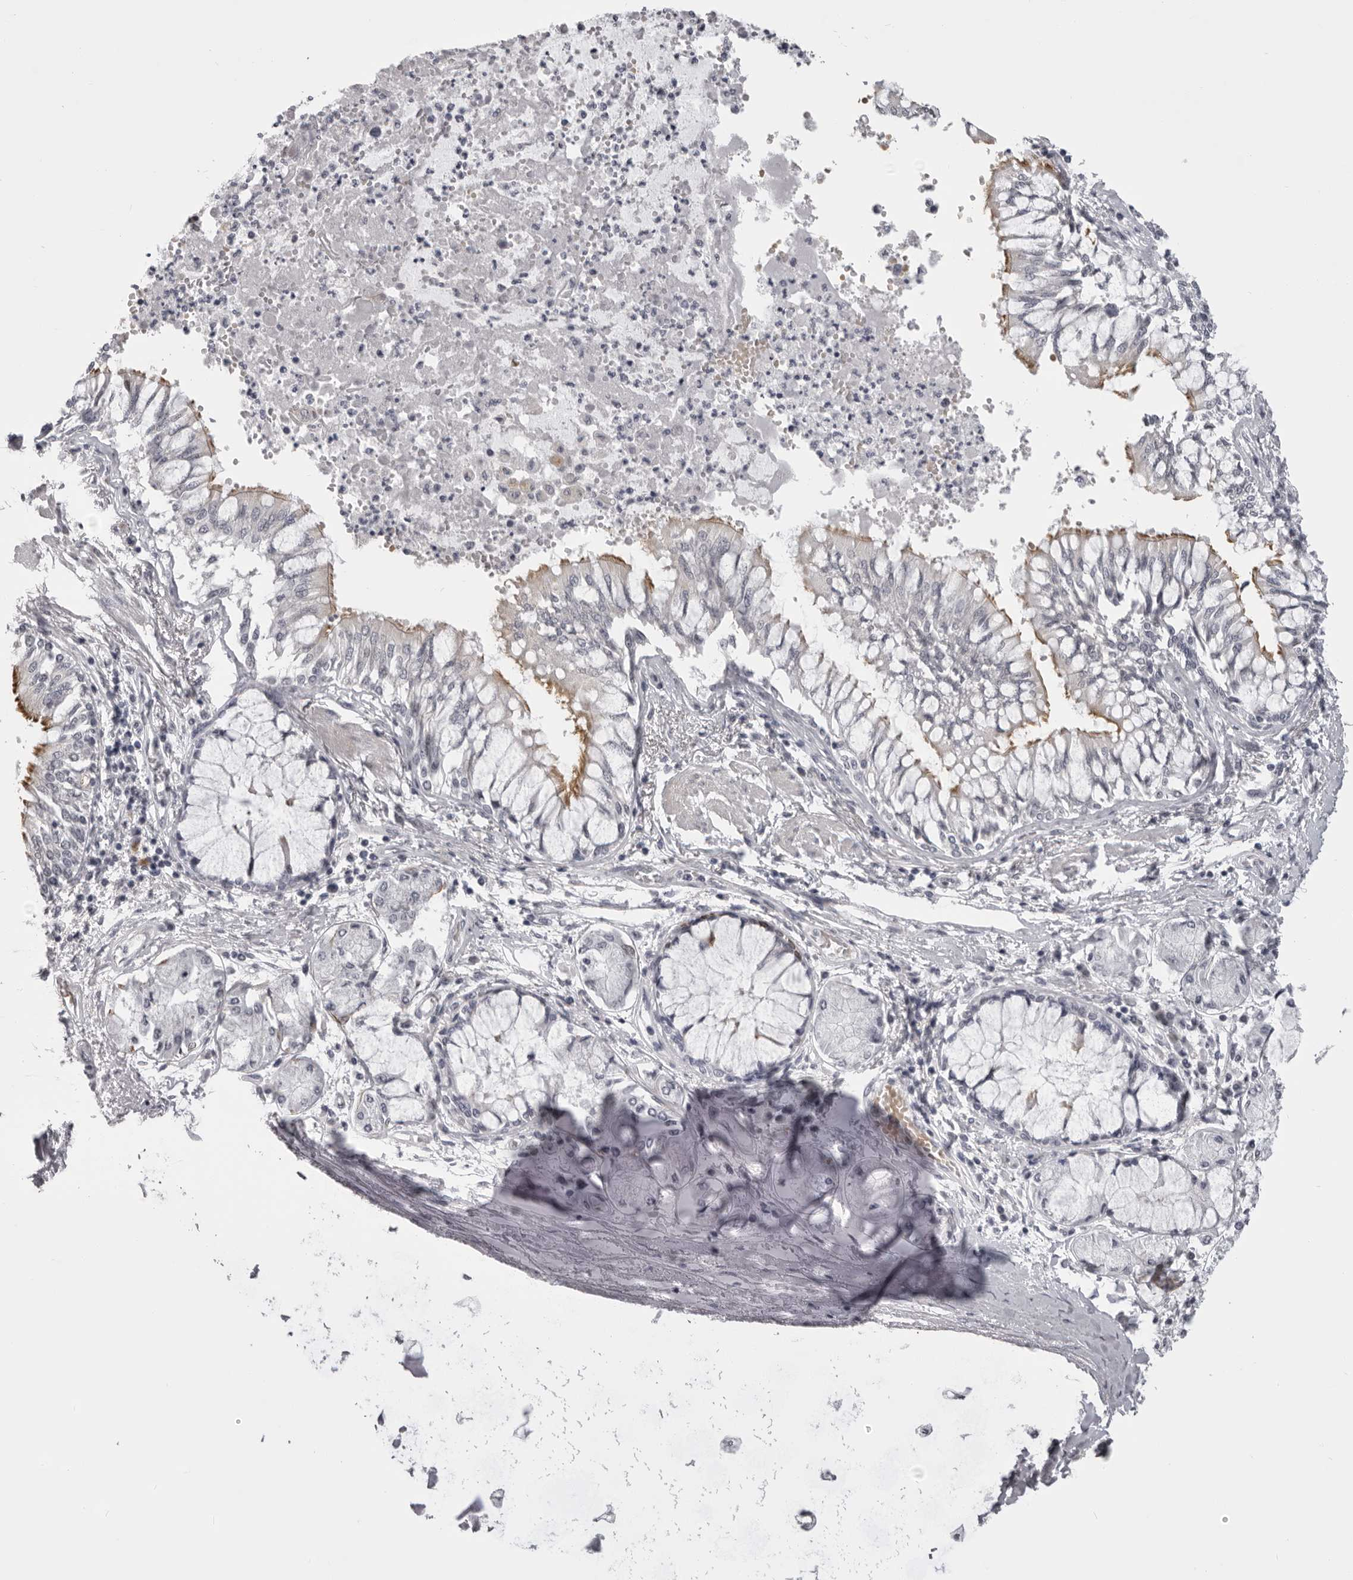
{"staining": {"intensity": "moderate", "quantity": "25%-75%", "location": "cytoplasmic/membranous"}, "tissue": "bronchus", "cell_type": "Respiratory epithelial cells", "image_type": "normal", "snomed": [{"axis": "morphology", "description": "Normal tissue, NOS"}, {"axis": "topography", "description": "Cartilage tissue"}, {"axis": "topography", "description": "Bronchus"}, {"axis": "topography", "description": "Lung"}], "caption": "Protein expression analysis of benign bronchus demonstrates moderate cytoplasmic/membranous staining in approximately 25%-75% of respiratory epithelial cells.", "gene": "EPHA10", "patient": {"sex": "female", "age": 49}}